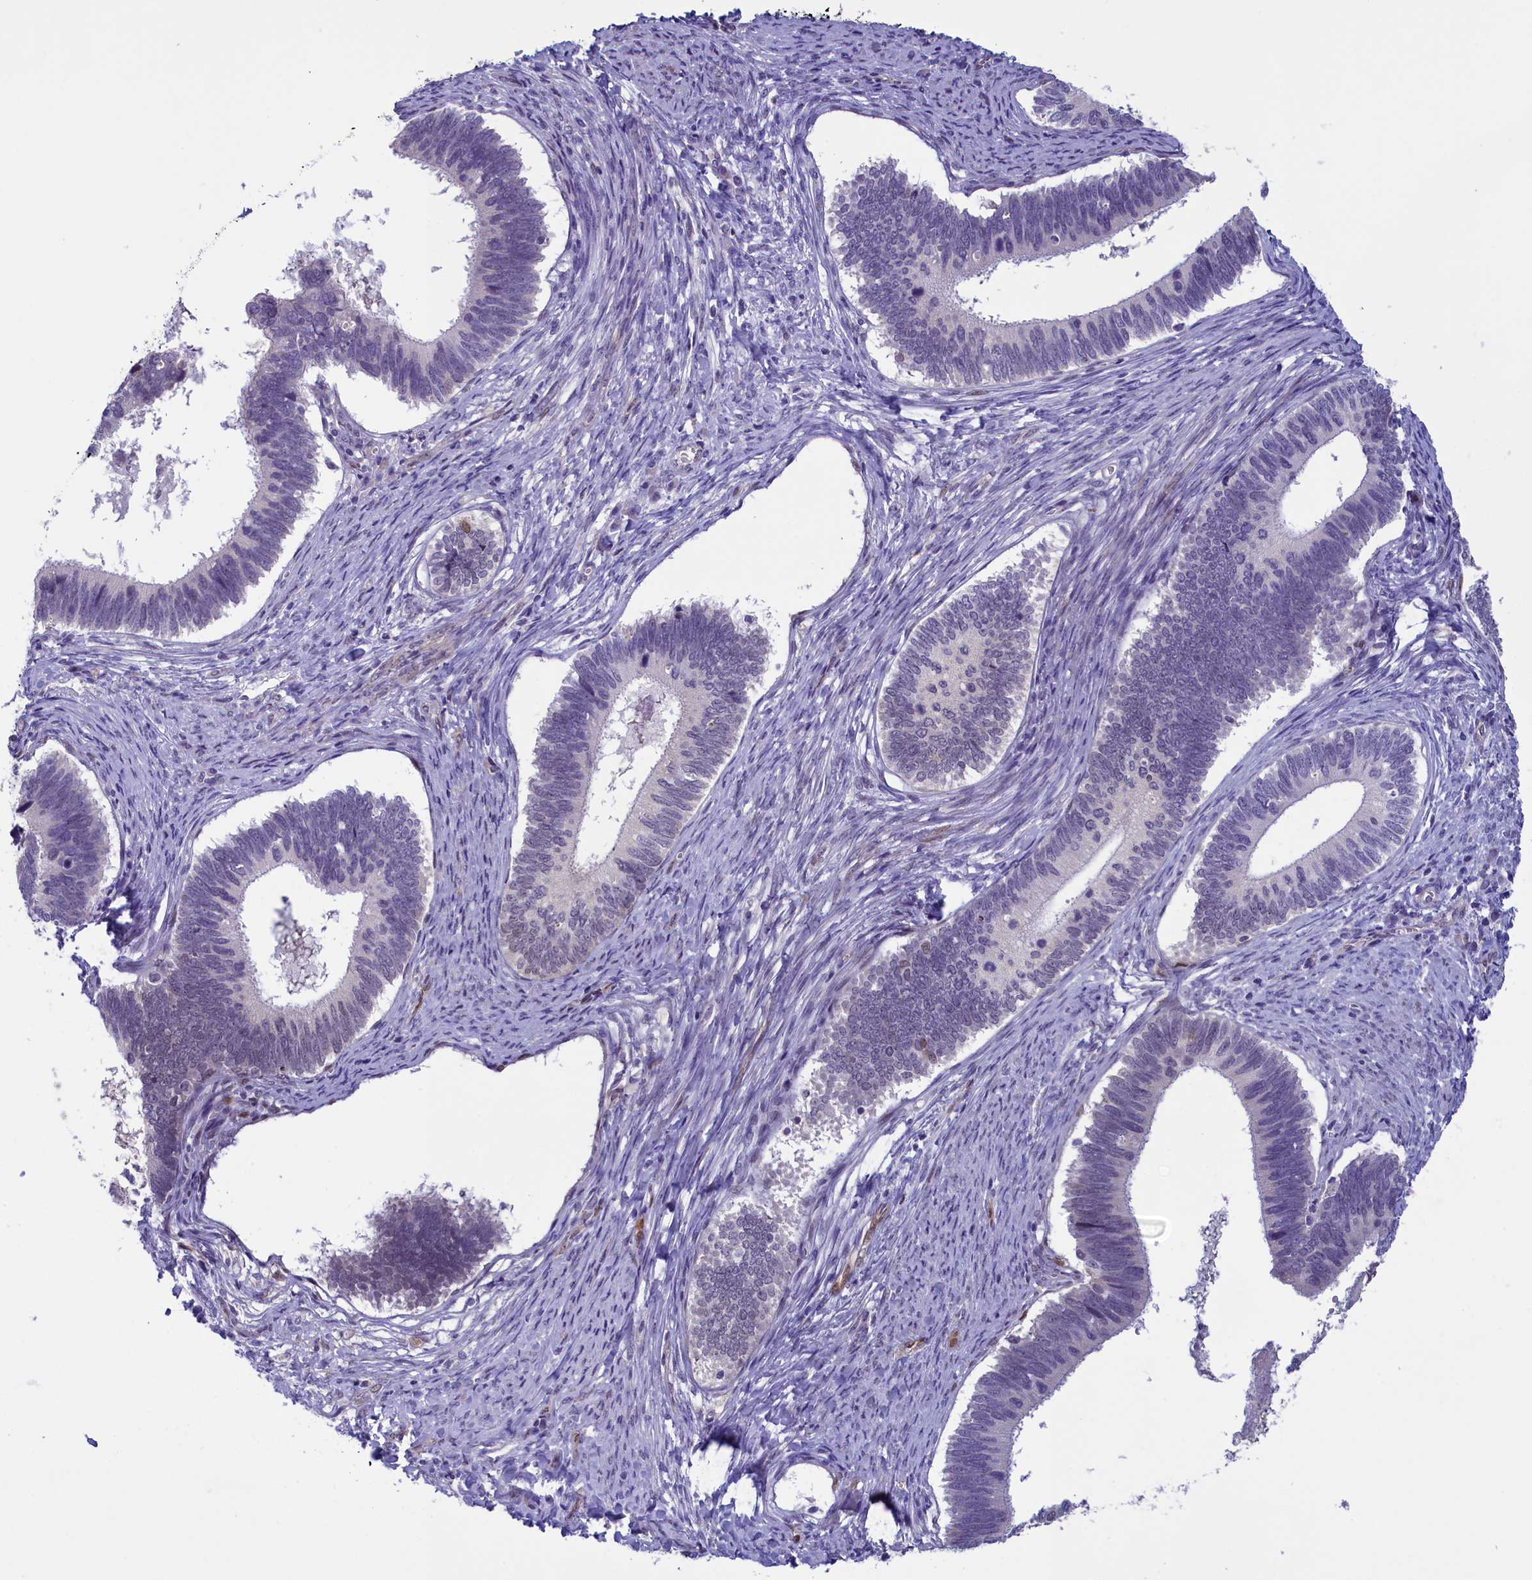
{"staining": {"intensity": "negative", "quantity": "none", "location": "none"}, "tissue": "cervical cancer", "cell_type": "Tumor cells", "image_type": "cancer", "snomed": [{"axis": "morphology", "description": "Adenocarcinoma, NOS"}, {"axis": "topography", "description": "Cervix"}], "caption": "The micrograph reveals no significant staining in tumor cells of cervical cancer (adenocarcinoma).", "gene": "IGSF6", "patient": {"sex": "female", "age": 42}}